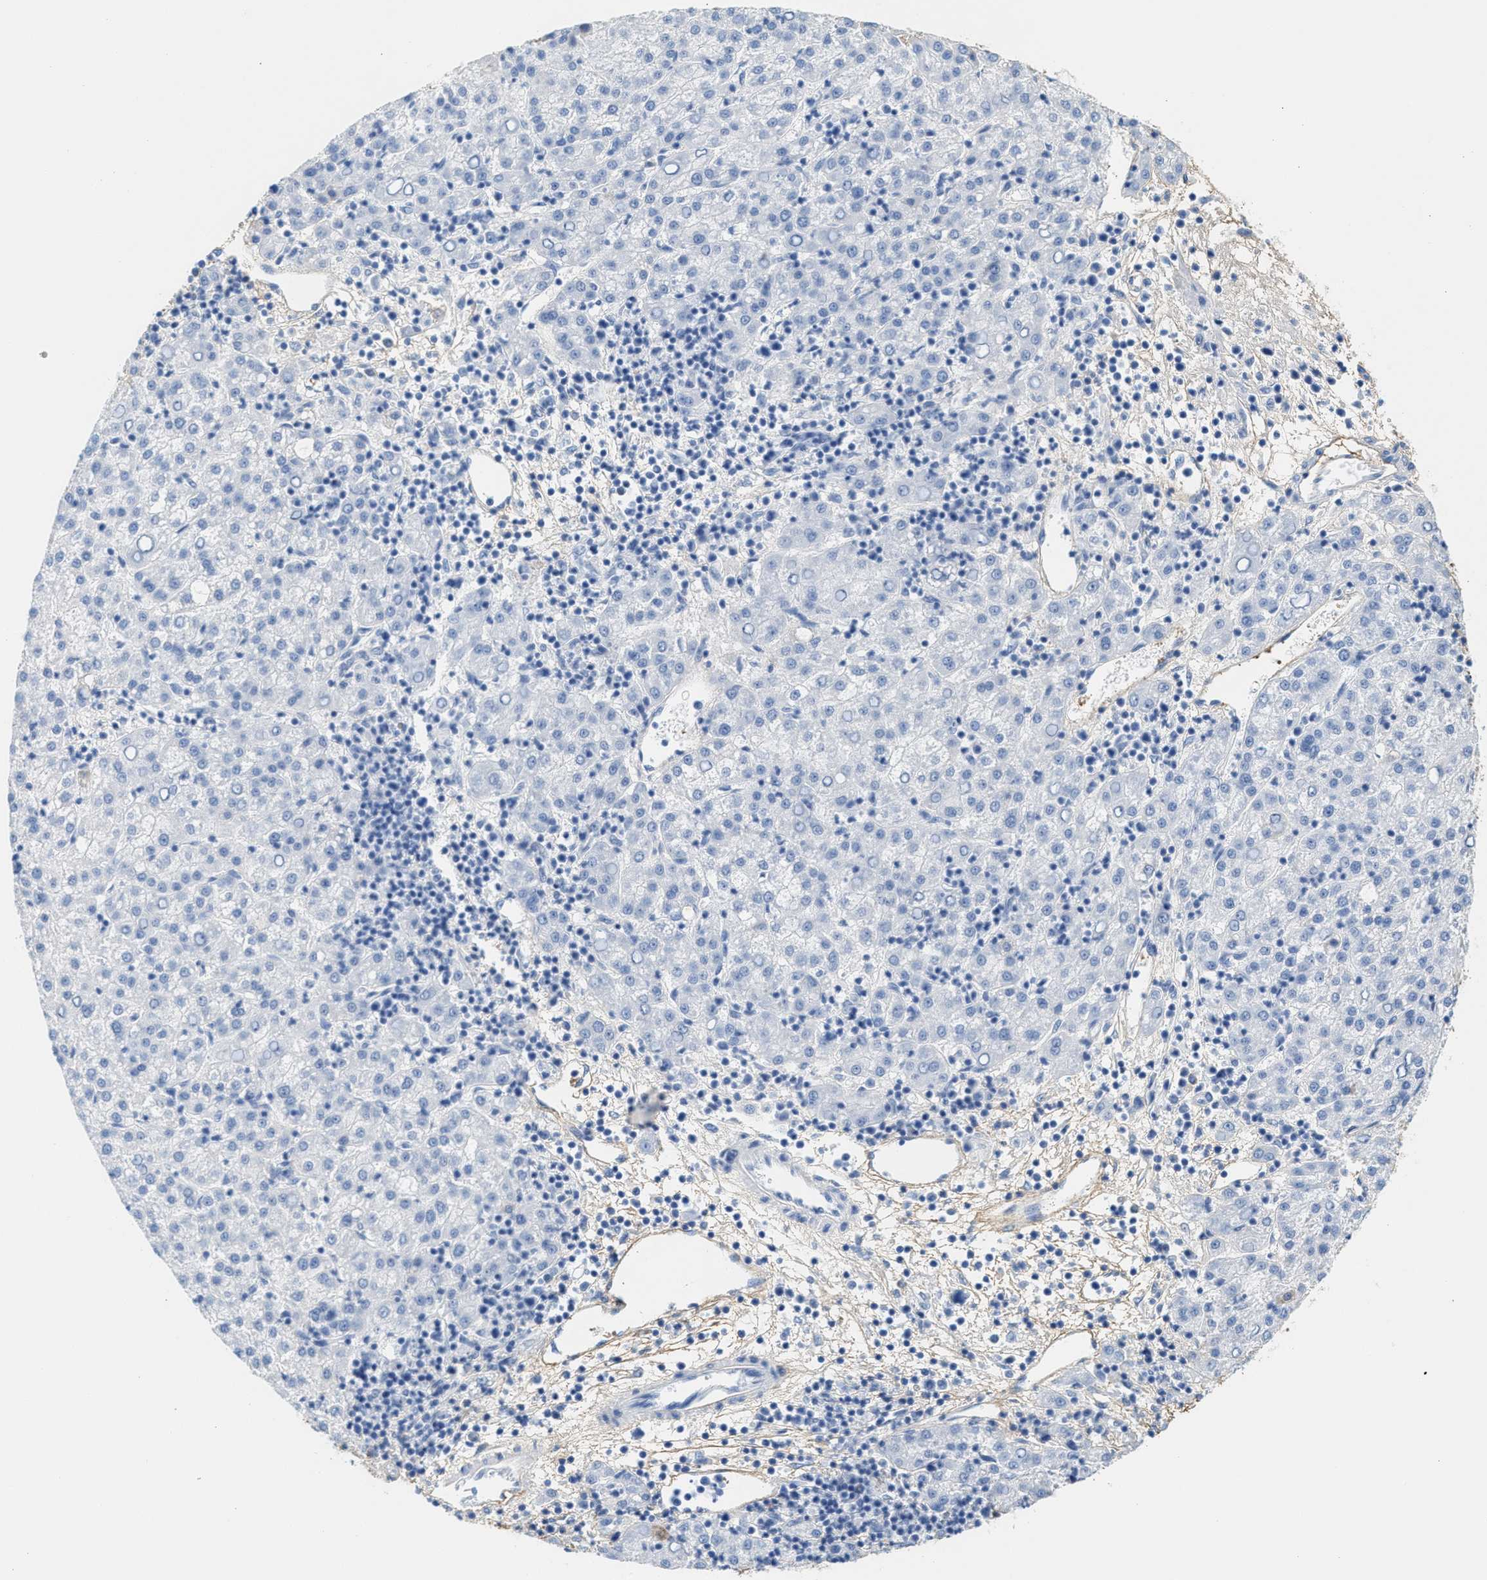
{"staining": {"intensity": "negative", "quantity": "none", "location": "none"}, "tissue": "liver cancer", "cell_type": "Tumor cells", "image_type": "cancer", "snomed": [{"axis": "morphology", "description": "Carcinoma, Hepatocellular, NOS"}, {"axis": "topography", "description": "Liver"}], "caption": "Liver cancer stained for a protein using IHC displays no staining tumor cells.", "gene": "TNR", "patient": {"sex": "female", "age": 58}}